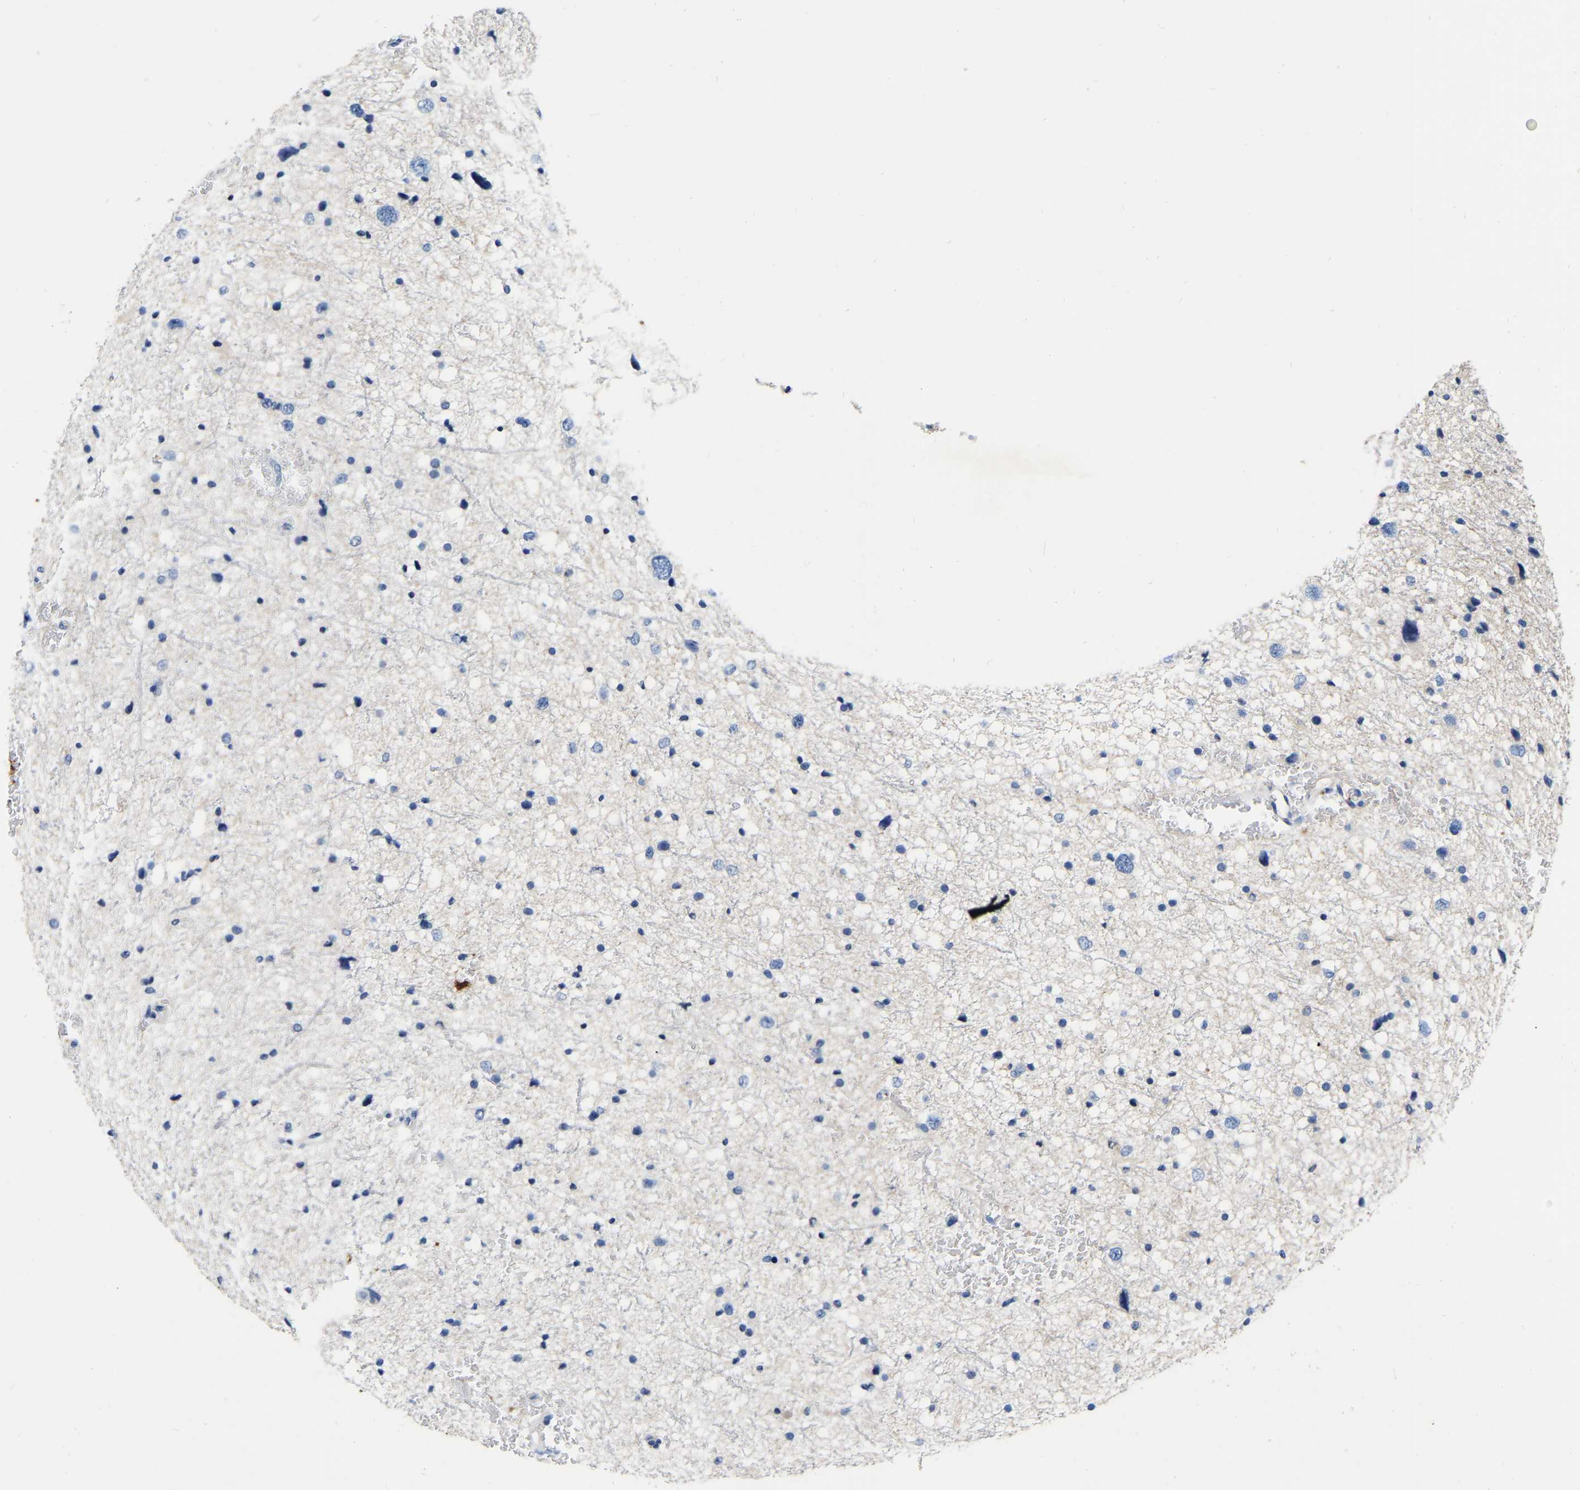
{"staining": {"intensity": "negative", "quantity": "none", "location": "none"}, "tissue": "glioma", "cell_type": "Tumor cells", "image_type": "cancer", "snomed": [{"axis": "morphology", "description": "Glioma, malignant, Low grade"}, {"axis": "topography", "description": "Brain"}], "caption": "Immunohistochemistry of human glioma displays no staining in tumor cells.", "gene": "RAB27B", "patient": {"sex": "female", "age": 37}}